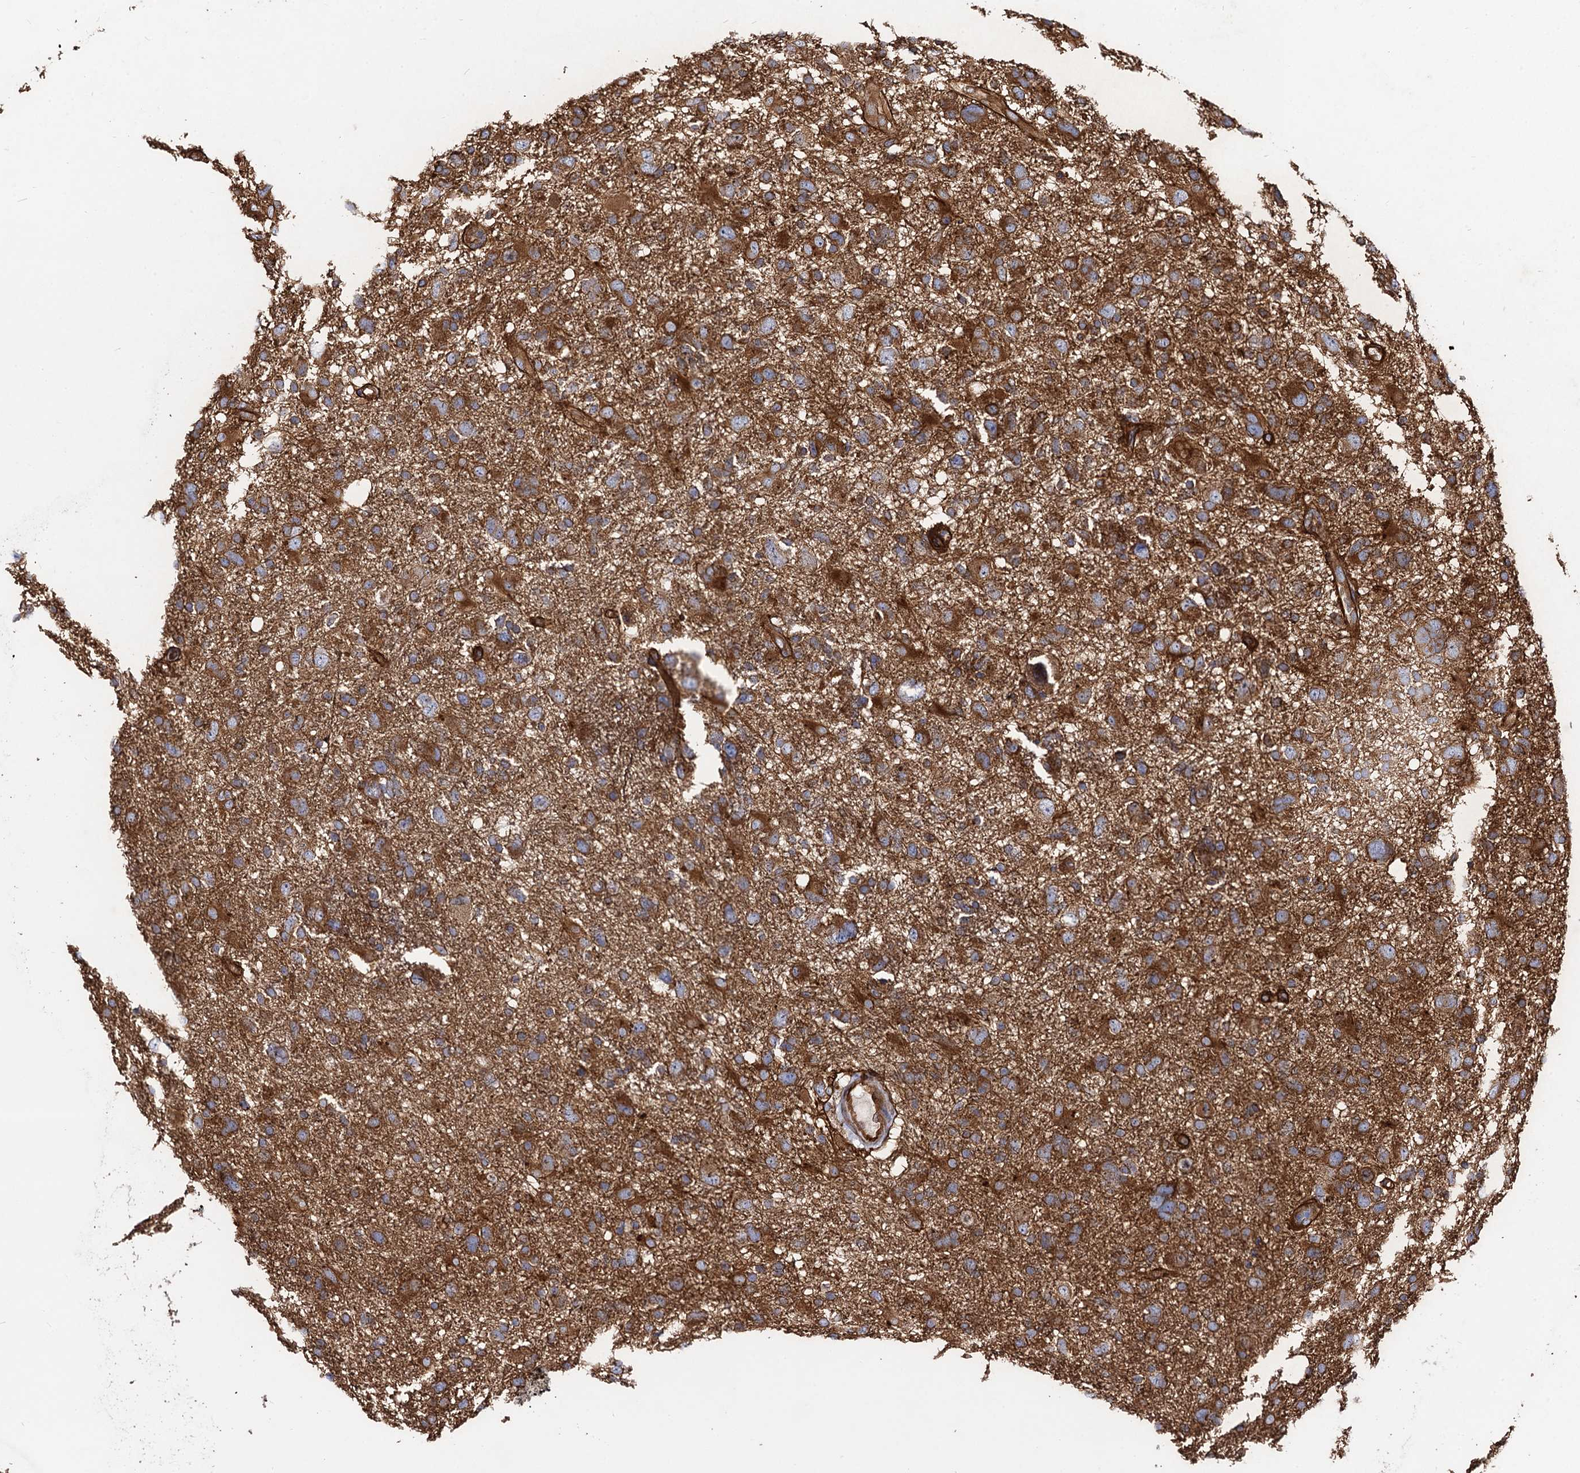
{"staining": {"intensity": "strong", "quantity": ">75%", "location": "cytoplasmic/membranous"}, "tissue": "glioma", "cell_type": "Tumor cells", "image_type": "cancer", "snomed": [{"axis": "morphology", "description": "Glioma, malignant, High grade"}, {"axis": "topography", "description": "Brain"}], "caption": "Glioma stained for a protein displays strong cytoplasmic/membranous positivity in tumor cells.", "gene": "CIP2A", "patient": {"sex": "male", "age": 61}}